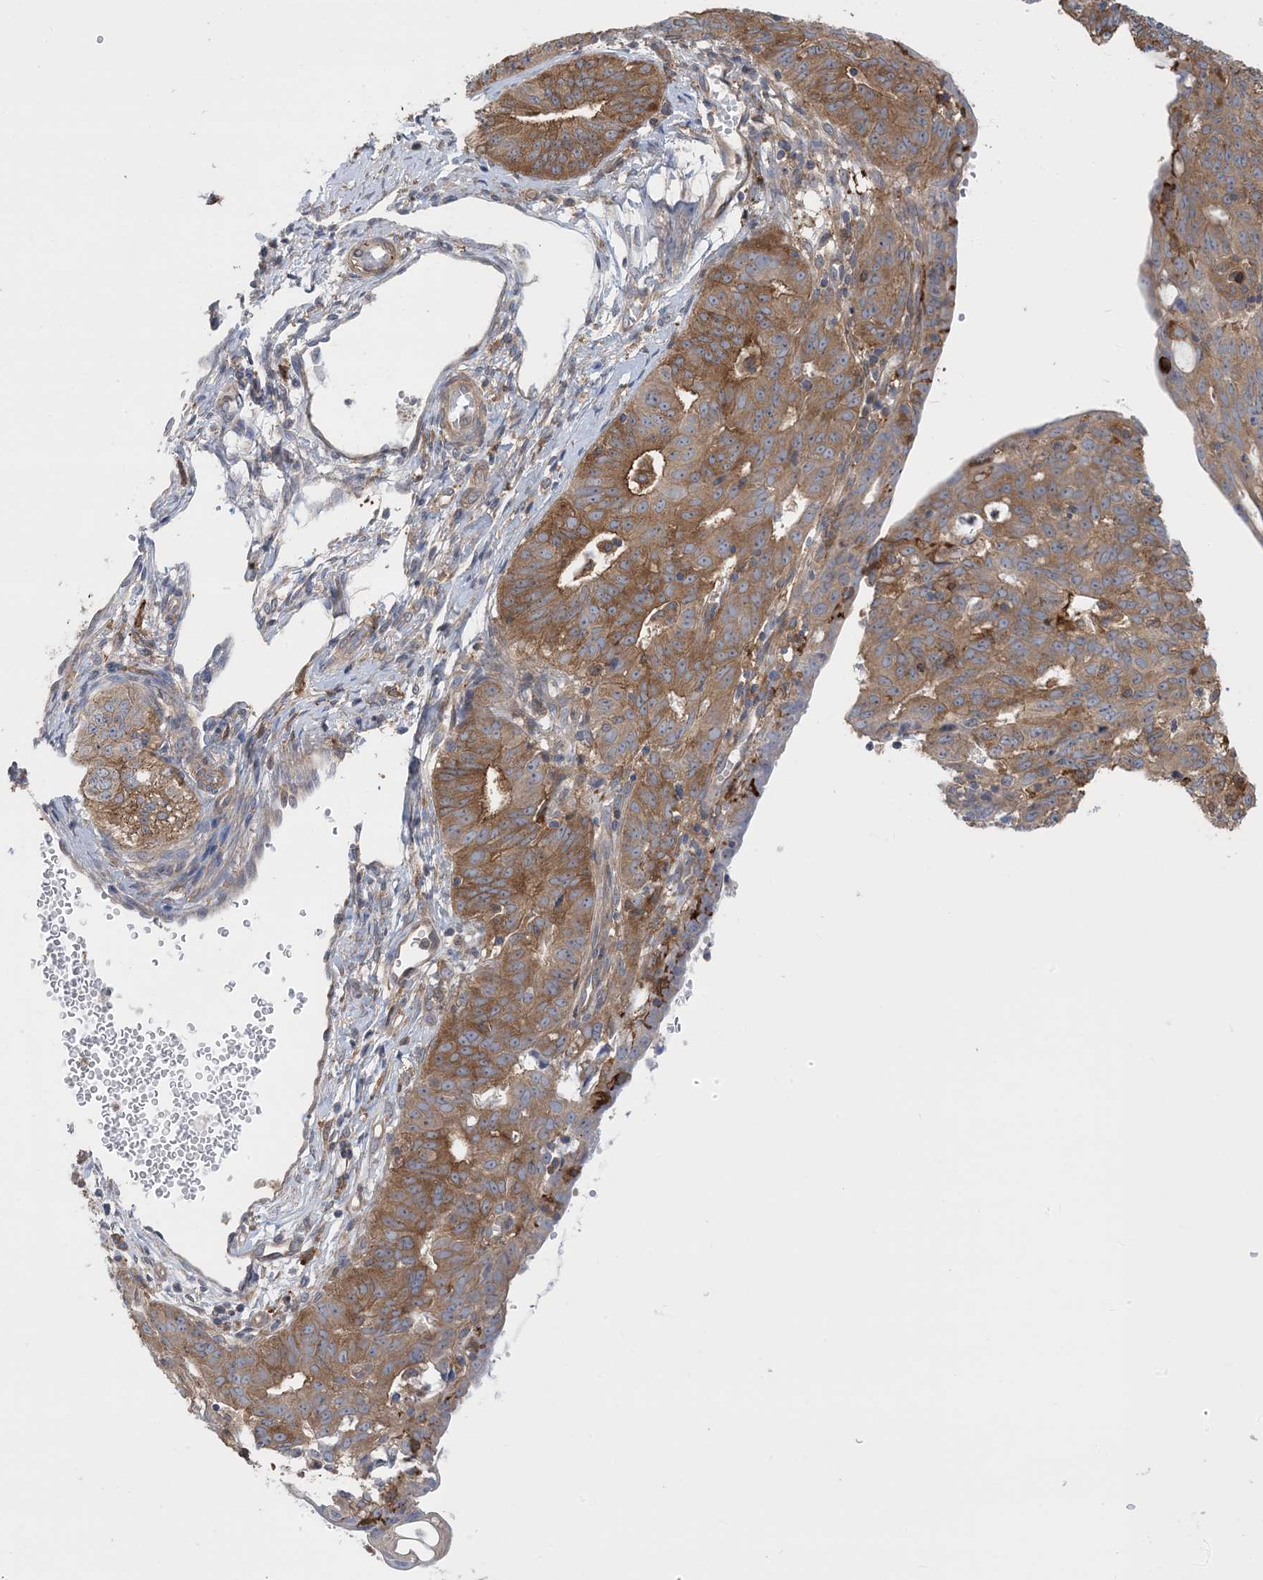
{"staining": {"intensity": "moderate", "quantity": ">75%", "location": "cytoplasmic/membranous"}, "tissue": "endometrial cancer", "cell_type": "Tumor cells", "image_type": "cancer", "snomed": [{"axis": "morphology", "description": "Adenocarcinoma, NOS"}, {"axis": "topography", "description": "Endometrium"}], "caption": "Tumor cells exhibit medium levels of moderate cytoplasmic/membranous positivity in about >75% of cells in human adenocarcinoma (endometrial).", "gene": "HS1BP3", "patient": {"sex": "female", "age": 32}}